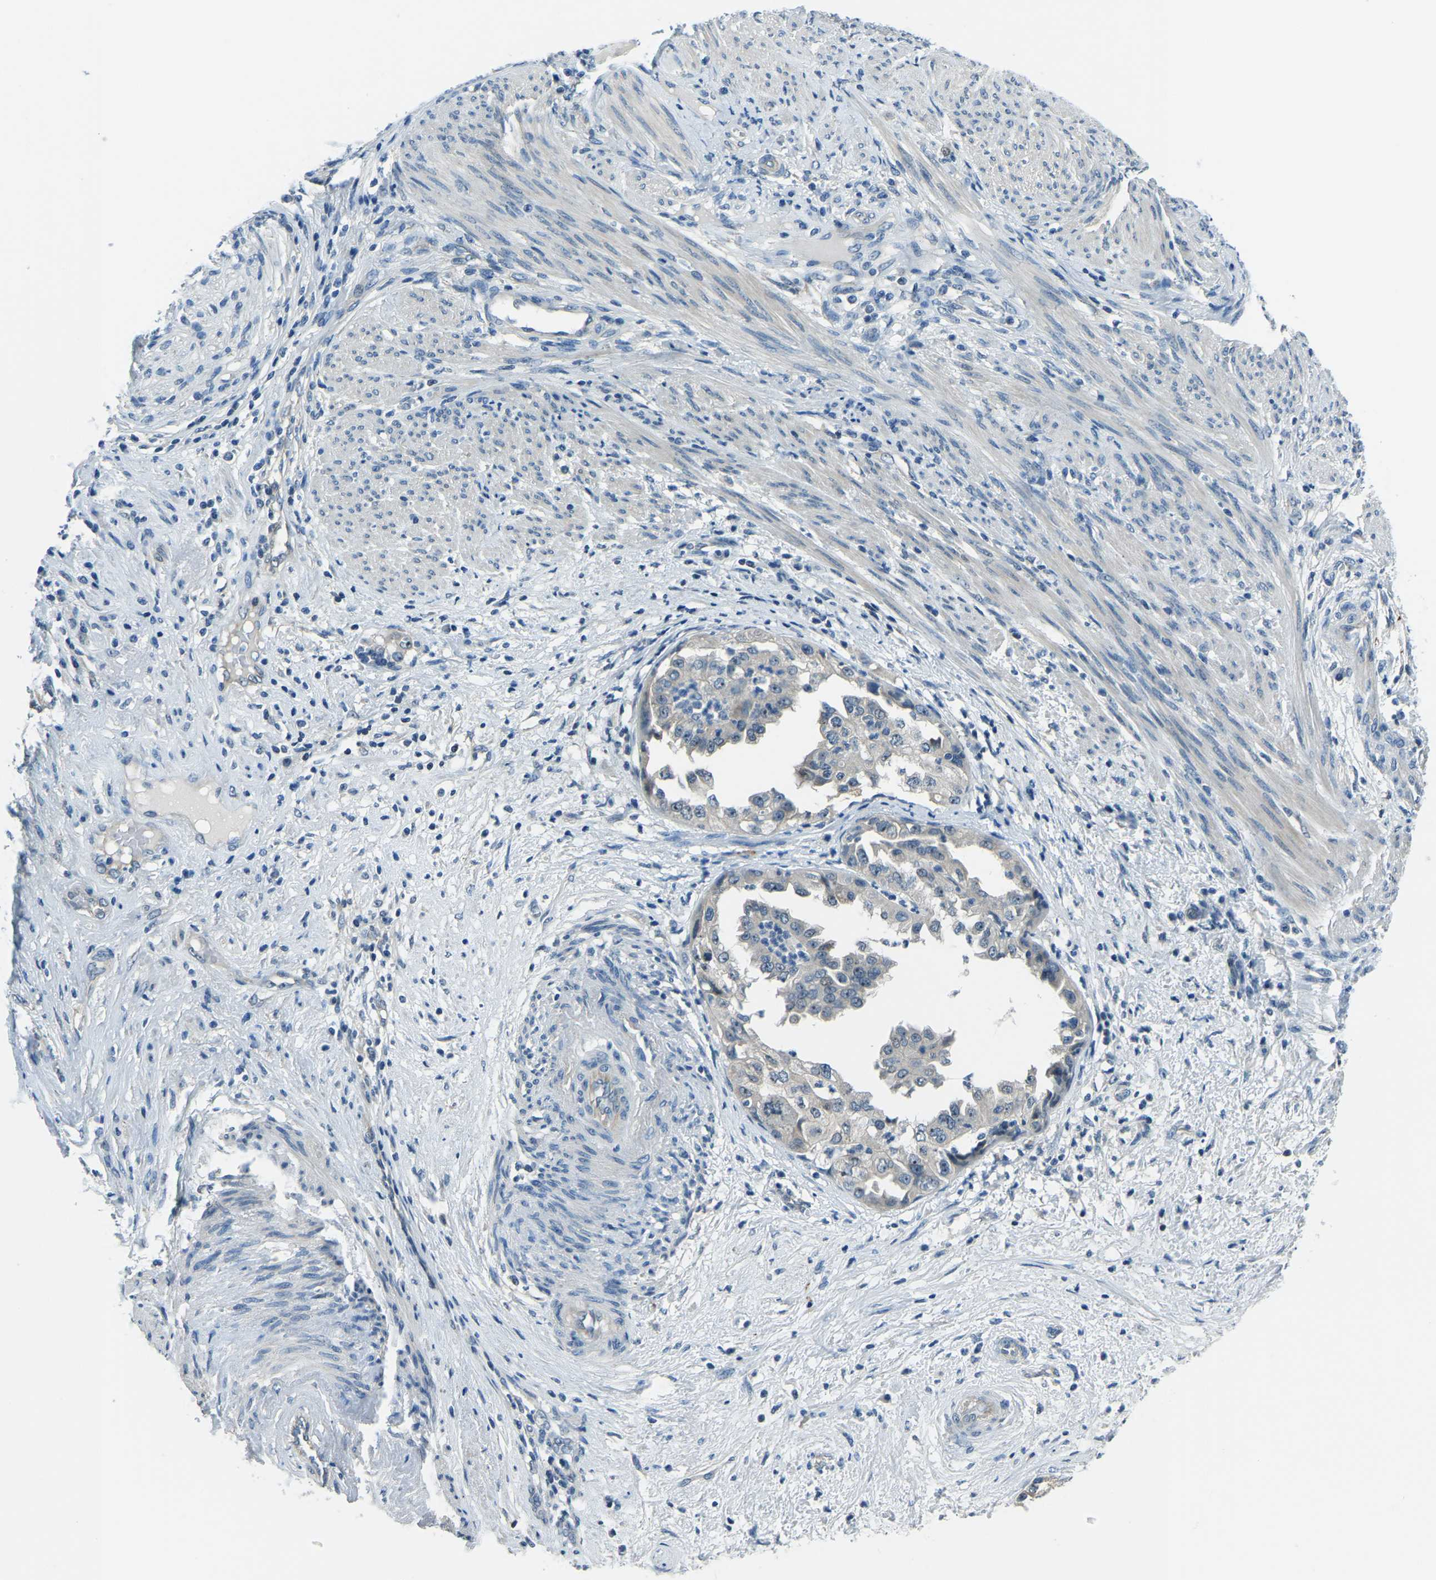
{"staining": {"intensity": "negative", "quantity": "none", "location": "none"}, "tissue": "endometrial cancer", "cell_type": "Tumor cells", "image_type": "cancer", "snomed": [{"axis": "morphology", "description": "Adenocarcinoma, NOS"}, {"axis": "topography", "description": "Endometrium"}], "caption": "The histopathology image demonstrates no staining of tumor cells in endometrial cancer. The staining was performed using DAB (3,3'-diaminobenzidine) to visualize the protein expression in brown, while the nuclei were stained in blue with hematoxylin (Magnification: 20x).", "gene": "RRP1", "patient": {"sex": "female", "age": 85}}